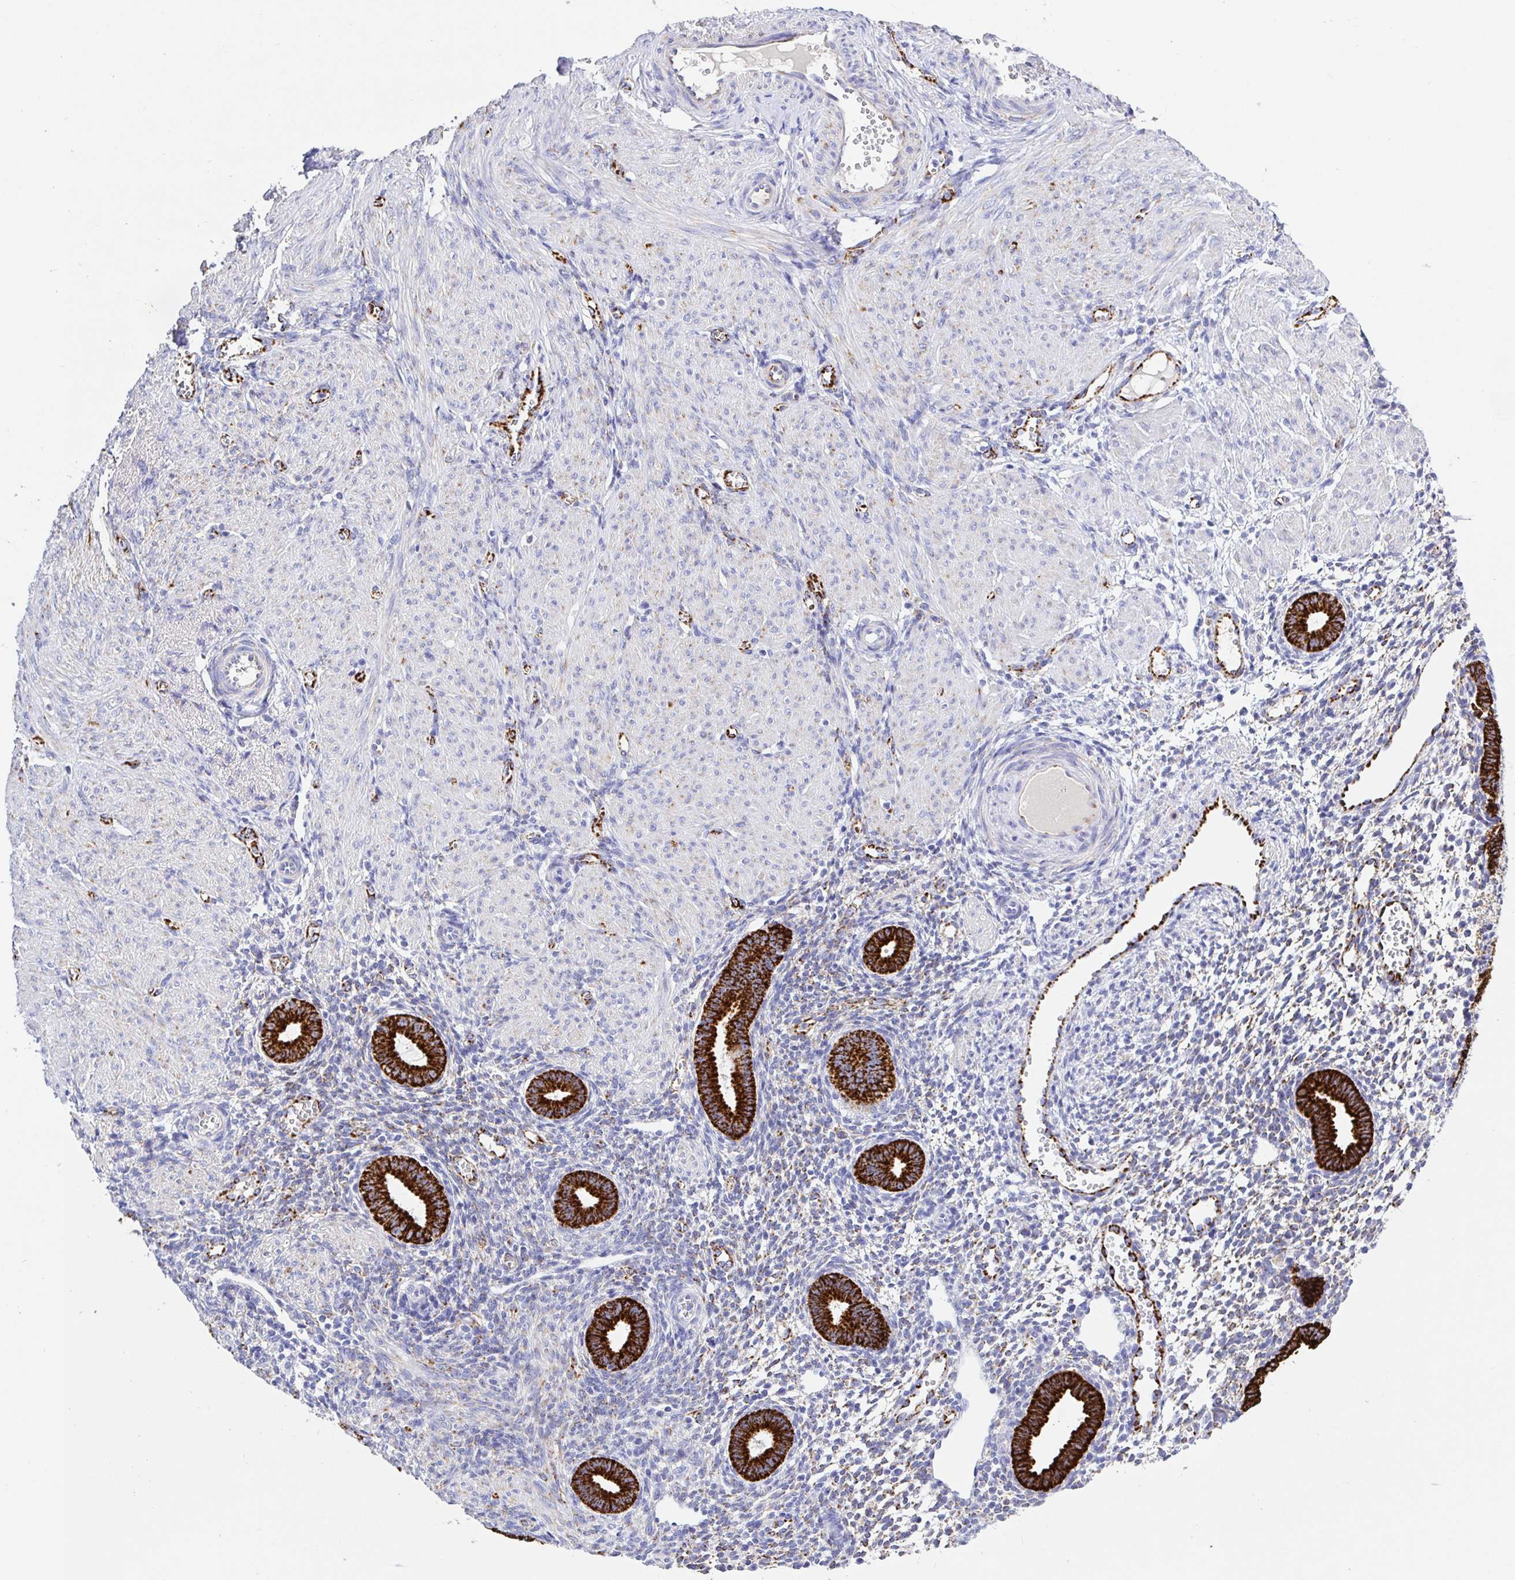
{"staining": {"intensity": "weak", "quantity": "<25%", "location": "cytoplasmic/membranous"}, "tissue": "endometrium", "cell_type": "Cells in endometrial stroma", "image_type": "normal", "snomed": [{"axis": "morphology", "description": "Normal tissue, NOS"}, {"axis": "topography", "description": "Endometrium"}], "caption": "Micrograph shows no significant protein staining in cells in endometrial stroma of benign endometrium.", "gene": "MAOA", "patient": {"sex": "female", "age": 36}}